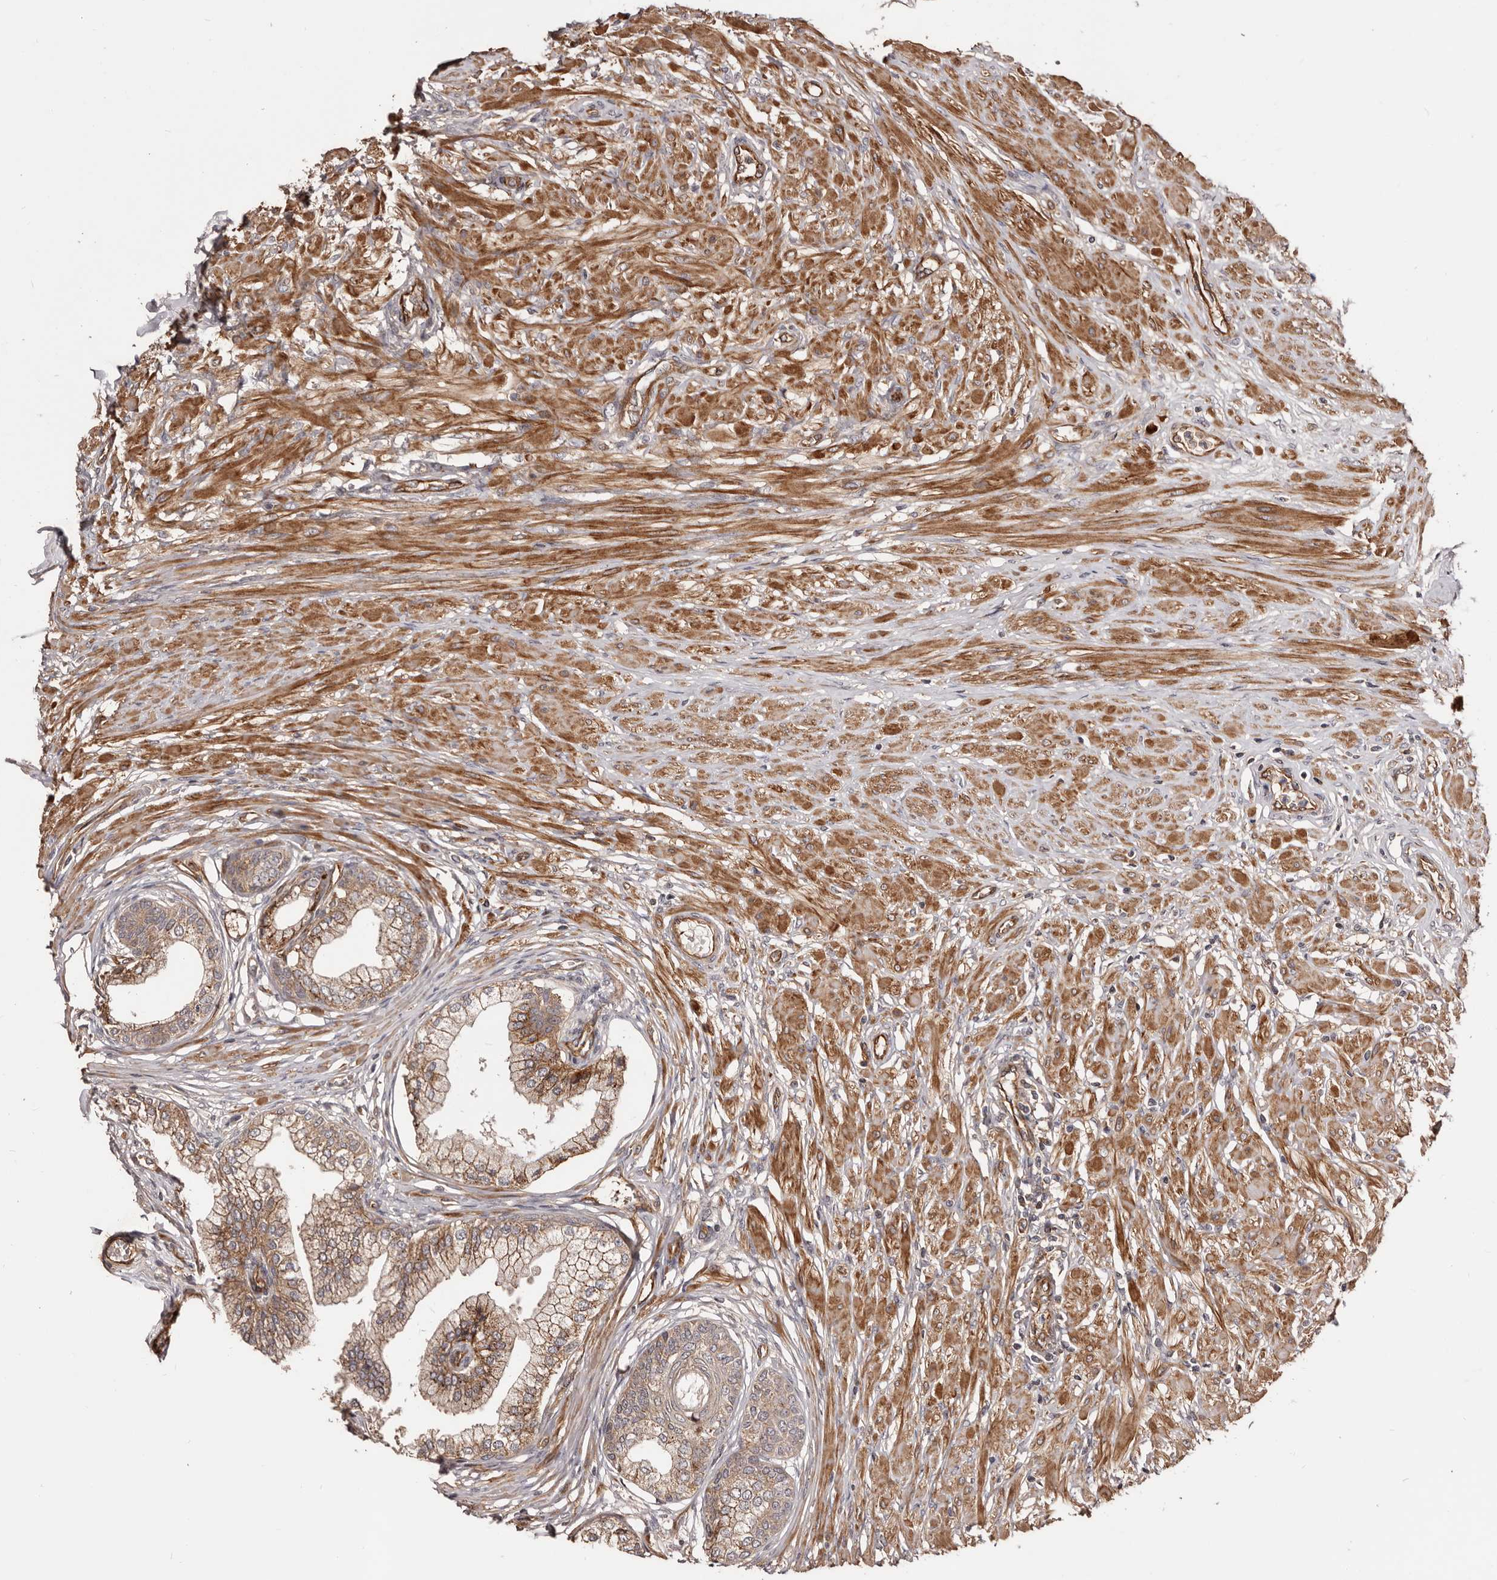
{"staining": {"intensity": "moderate", "quantity": ">75%", "location": "cytoplasmic/membranous"}, "tissue": "prostate", "cell_type": "Glandular cells", "image_type": "normal", "snomed": [{"axis": "morphology", "description": "Normal tissue, NOS"}, {"axis": "morphology", "description": "Urothelial carcinoma, Low grade"}, {"axis": "topography", "description": "Urinary bladder"}, {"axis": "topography", "description": "Prostate"}], "caption": "Protein analysis of benign prostate exhibits moderate cytoplasmic/membranous expression in approximately >75% of glandular cells. (DAB (3,3'-diaminobenzidine) = brown stain, brightfield microscopy at high magnification).", "gene": "GTPBP1", "patient": {"sex": "male", "age": 60}}